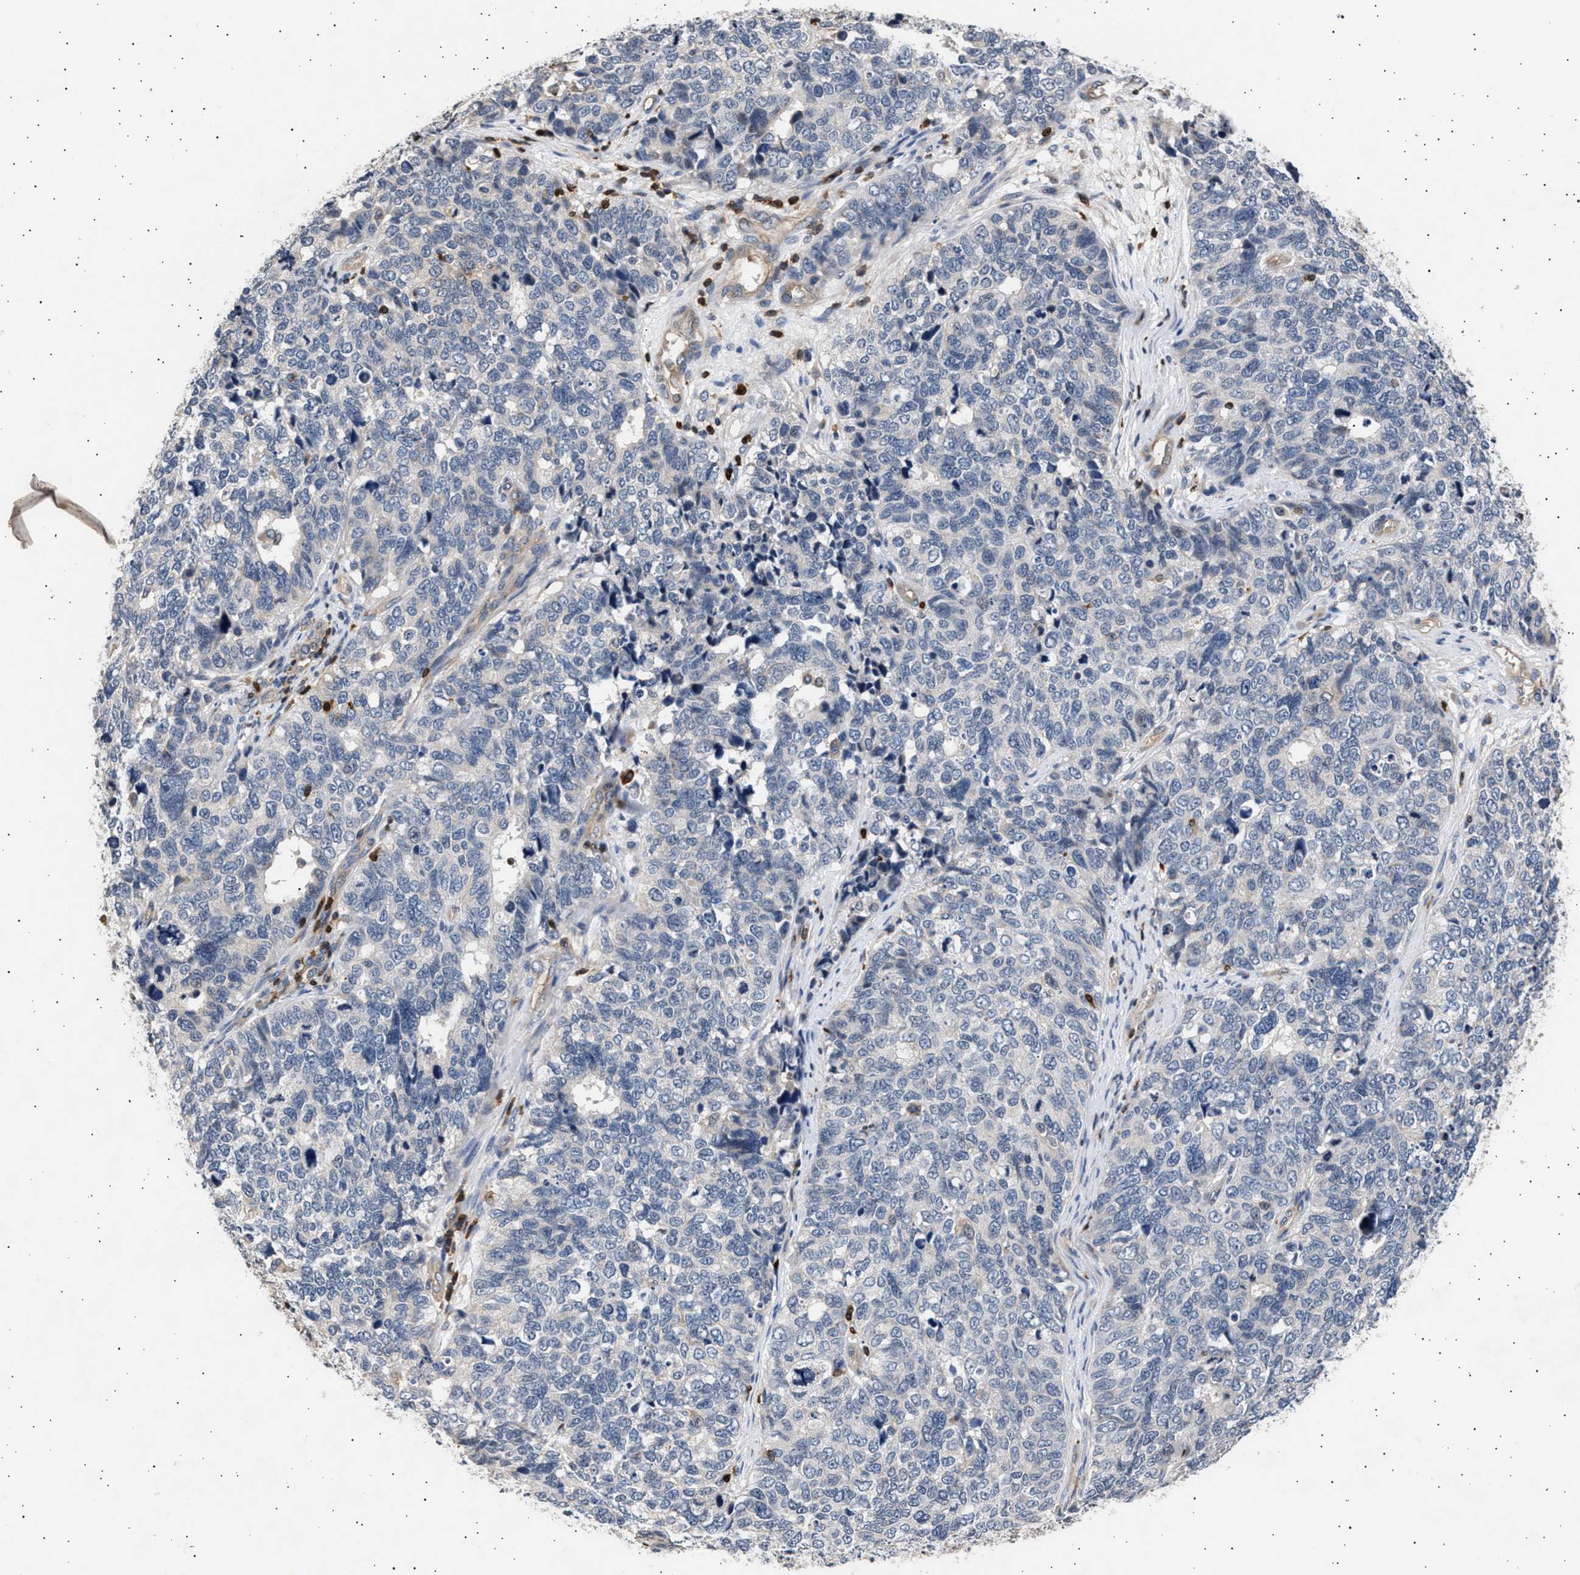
{"staining": {"intensity": "negative", "quantity": "none", "location": "none"}, "tissue": "cervical cancer", "cell_type": "Tumor cells", "image_type": "cancer", "snomed": [{"axis": "morphology", "description": "Squamous cell carcinoma, NOS"}, {"axis": "topography", "description": "Cervix"}], "caption": "A high-resolution photomicrograph shows immunohistochemistry (IHC) staining of squamous cell carcinoma (cervical), which reveals no significant expression in tumor cells.", "gene": "GRAP2", "patient": {"sex": "female", "age": 63}}